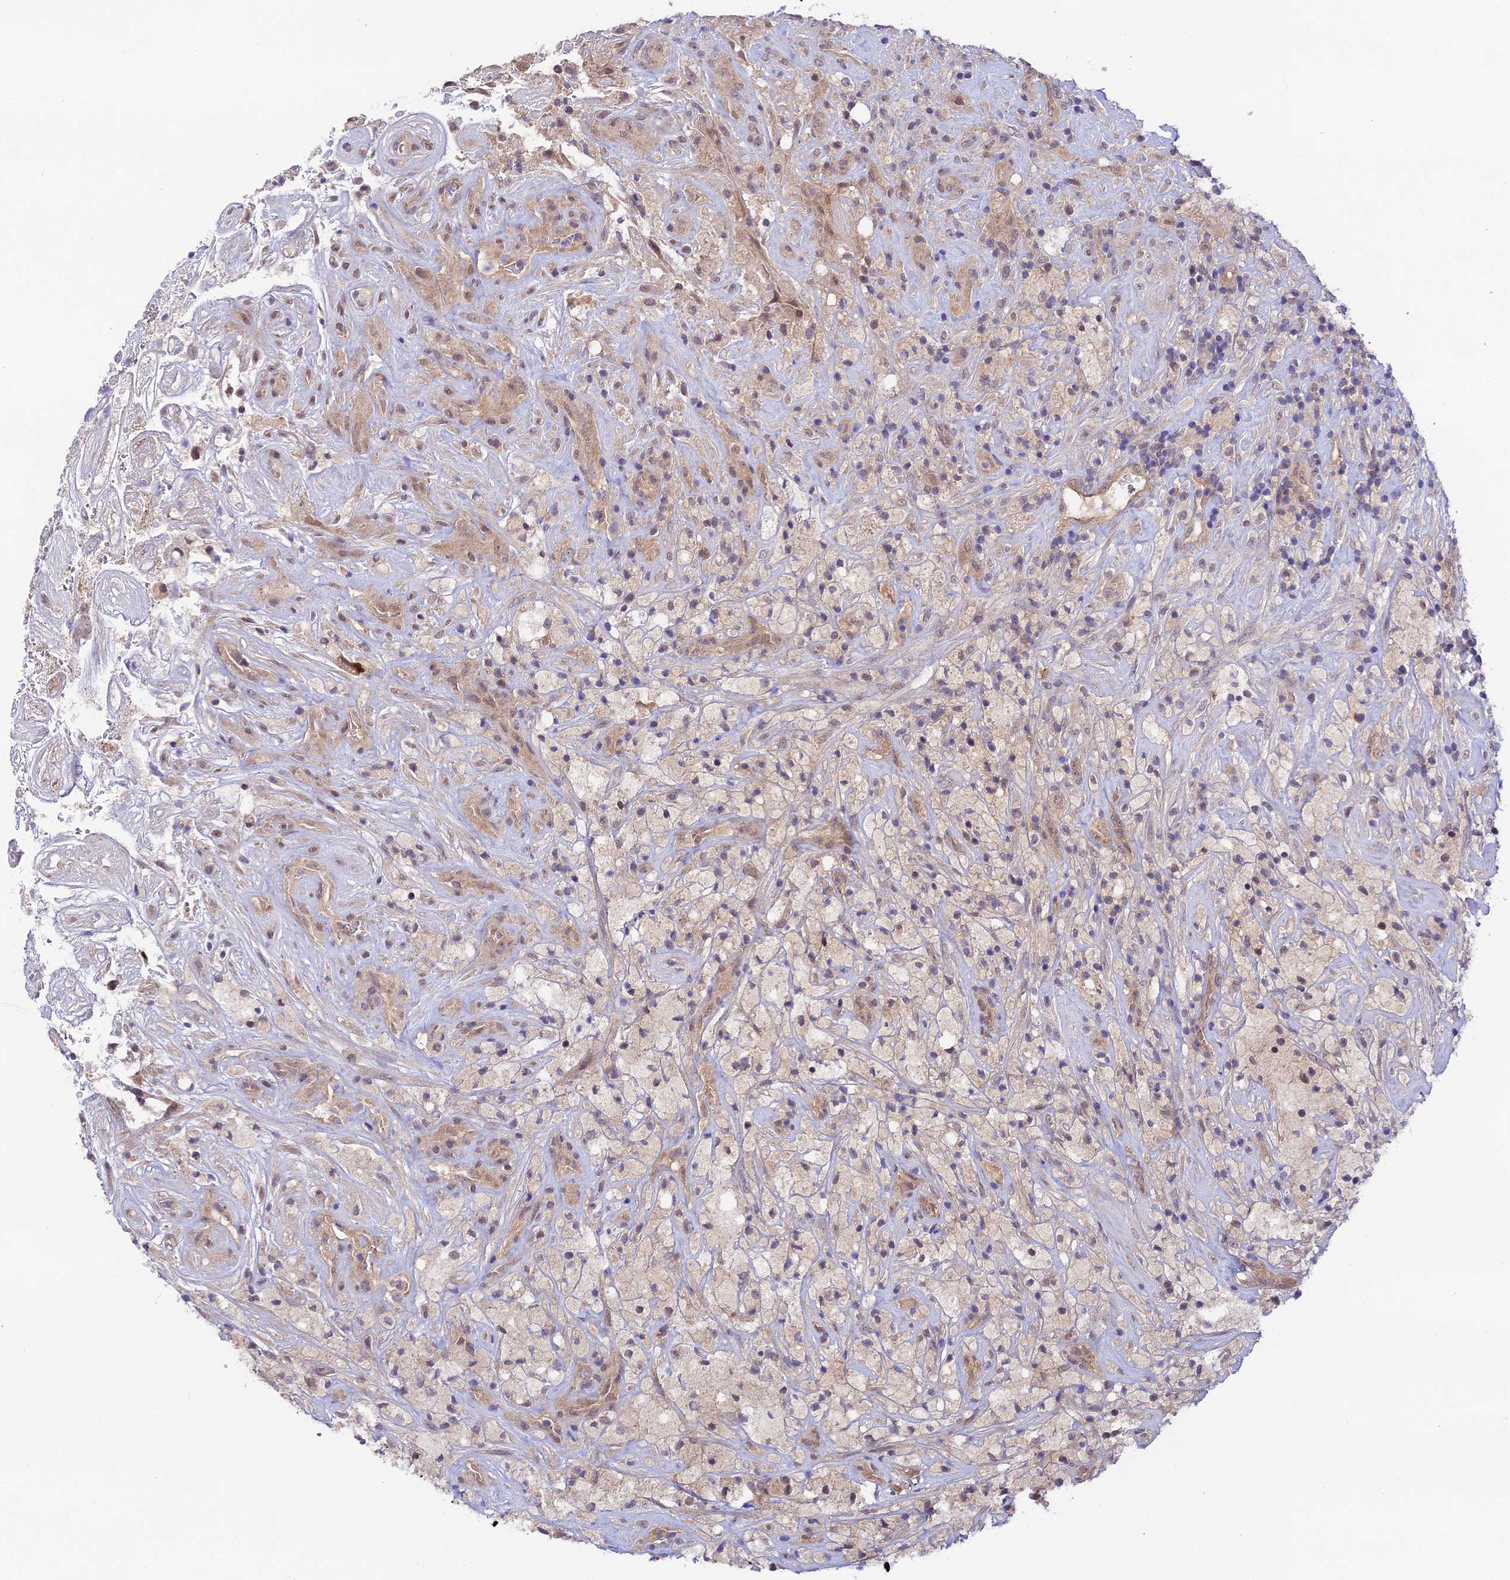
{"staining": {"intensity": "negative", "quantity": "none", "location": "none"}, "tissue": "glioma", "cell_type": "Tumor cells", "image_type": "cancer", "snomed": [{"axis": "morphology", "description": "Glioma, malignant, High grade"}, {"axis": "topography", "description": "Brain"}], "caption": "Photomicrograph shows no significant protein positivity in tumor cells of malignant high-grade glioma.", "gene": "TRIM40", "patient": {"sex": "male", "age": 69}}